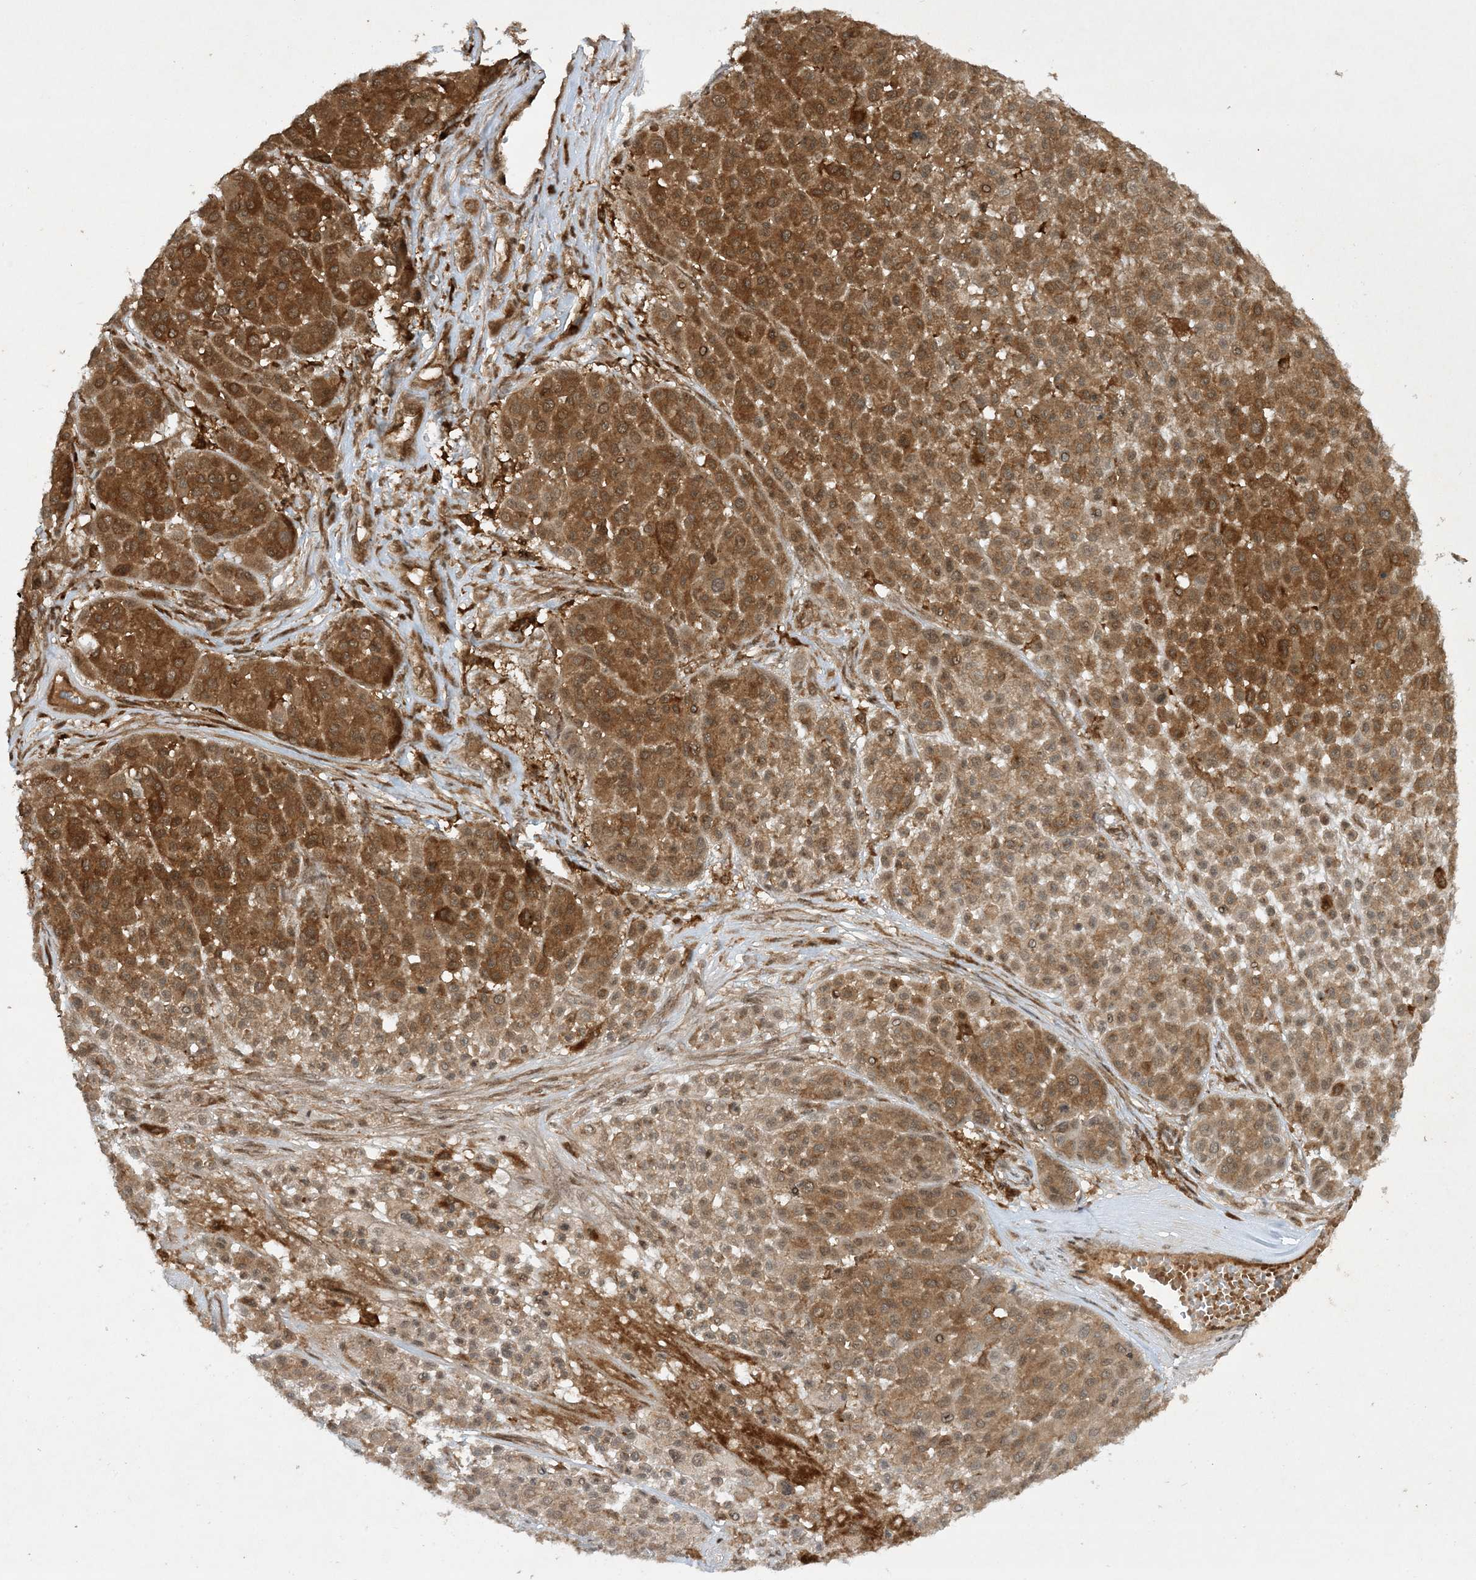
{"staining": {"intensity": "strong", "quantity": ">75%", "location": "cytoplasmic/membranous"}, "tissue": "melanoma", "cell_type": "Tumor cells", "image_type": "cancer", "snomed": [{"axis": "morphology", "description": "Malignant melanoma, Metastatic site"}, {"axis": "topography", "description": "Soft tissue"}], "caption": "Brown immunohistochemical staining in malignant melanoma (metastatic site) demonstrates strong cytoplasmic/membranous expression in about >75% of tumor cells. (DAB IHC, brown staining for protein, blue staining for nuclei).", "gene": "CERT1", "patient": {"sex": "male", "age": 41}}